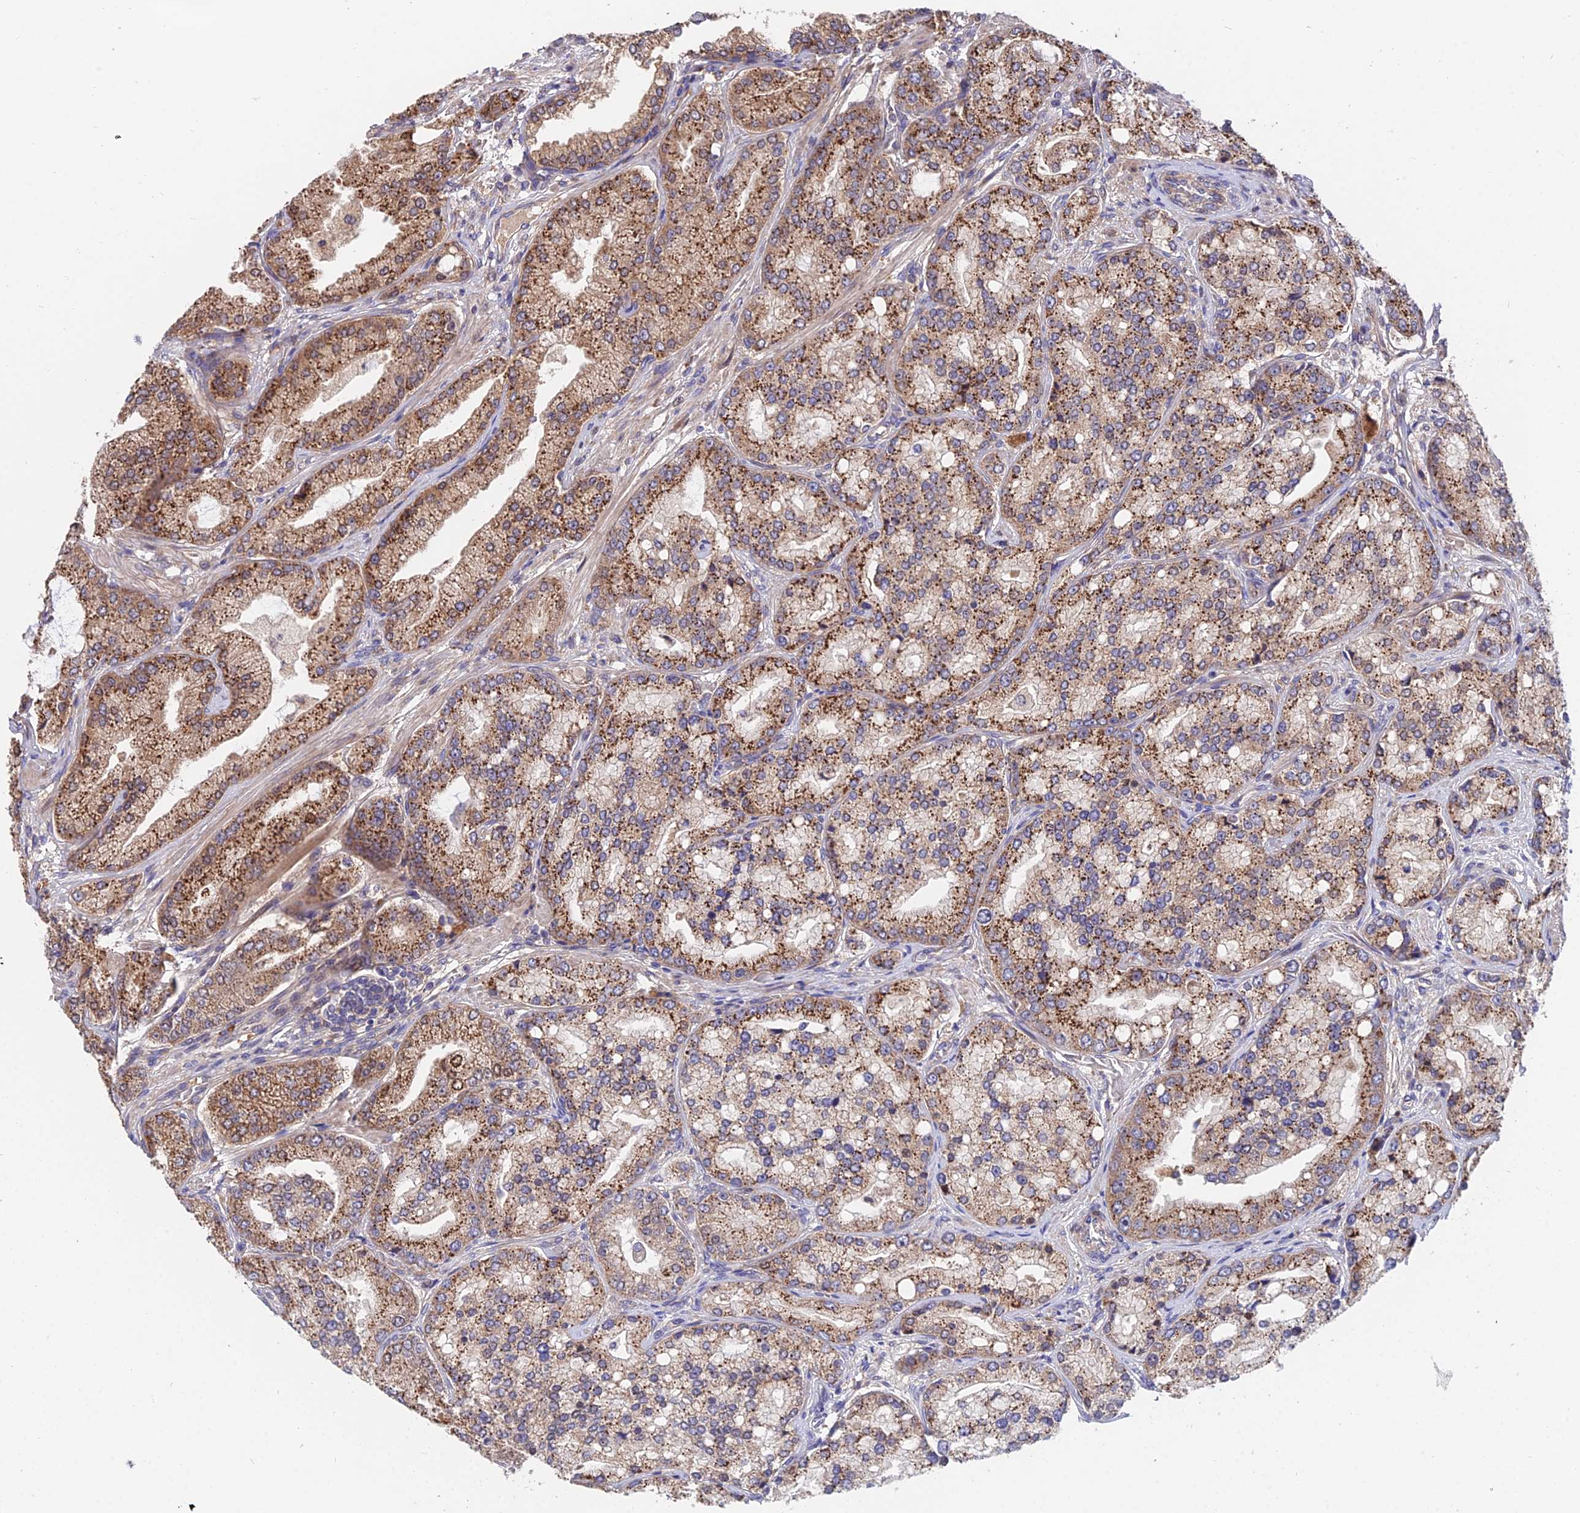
{"staining": {"intensity": "strong", "quantity": ">75%", "location": "cytoplasmic/membranous"}, "tissue": "prostate cancer", "cell_type": "Tumor cells", "image_type": "cancer", "snomed": [{"axis": "morphology", "description": "Adenocarcinoma, High grade"}, {"axis": "topography", "description": "Prostate"}], "caption": "Prostate cancer stained for a protein (brown) demonstrates strong cytoplasmic/membranous positive expression in approximately >75% of tumor cells.", "gene": "CDC37L1", "patient": {"sex": "male", "age": 71}}